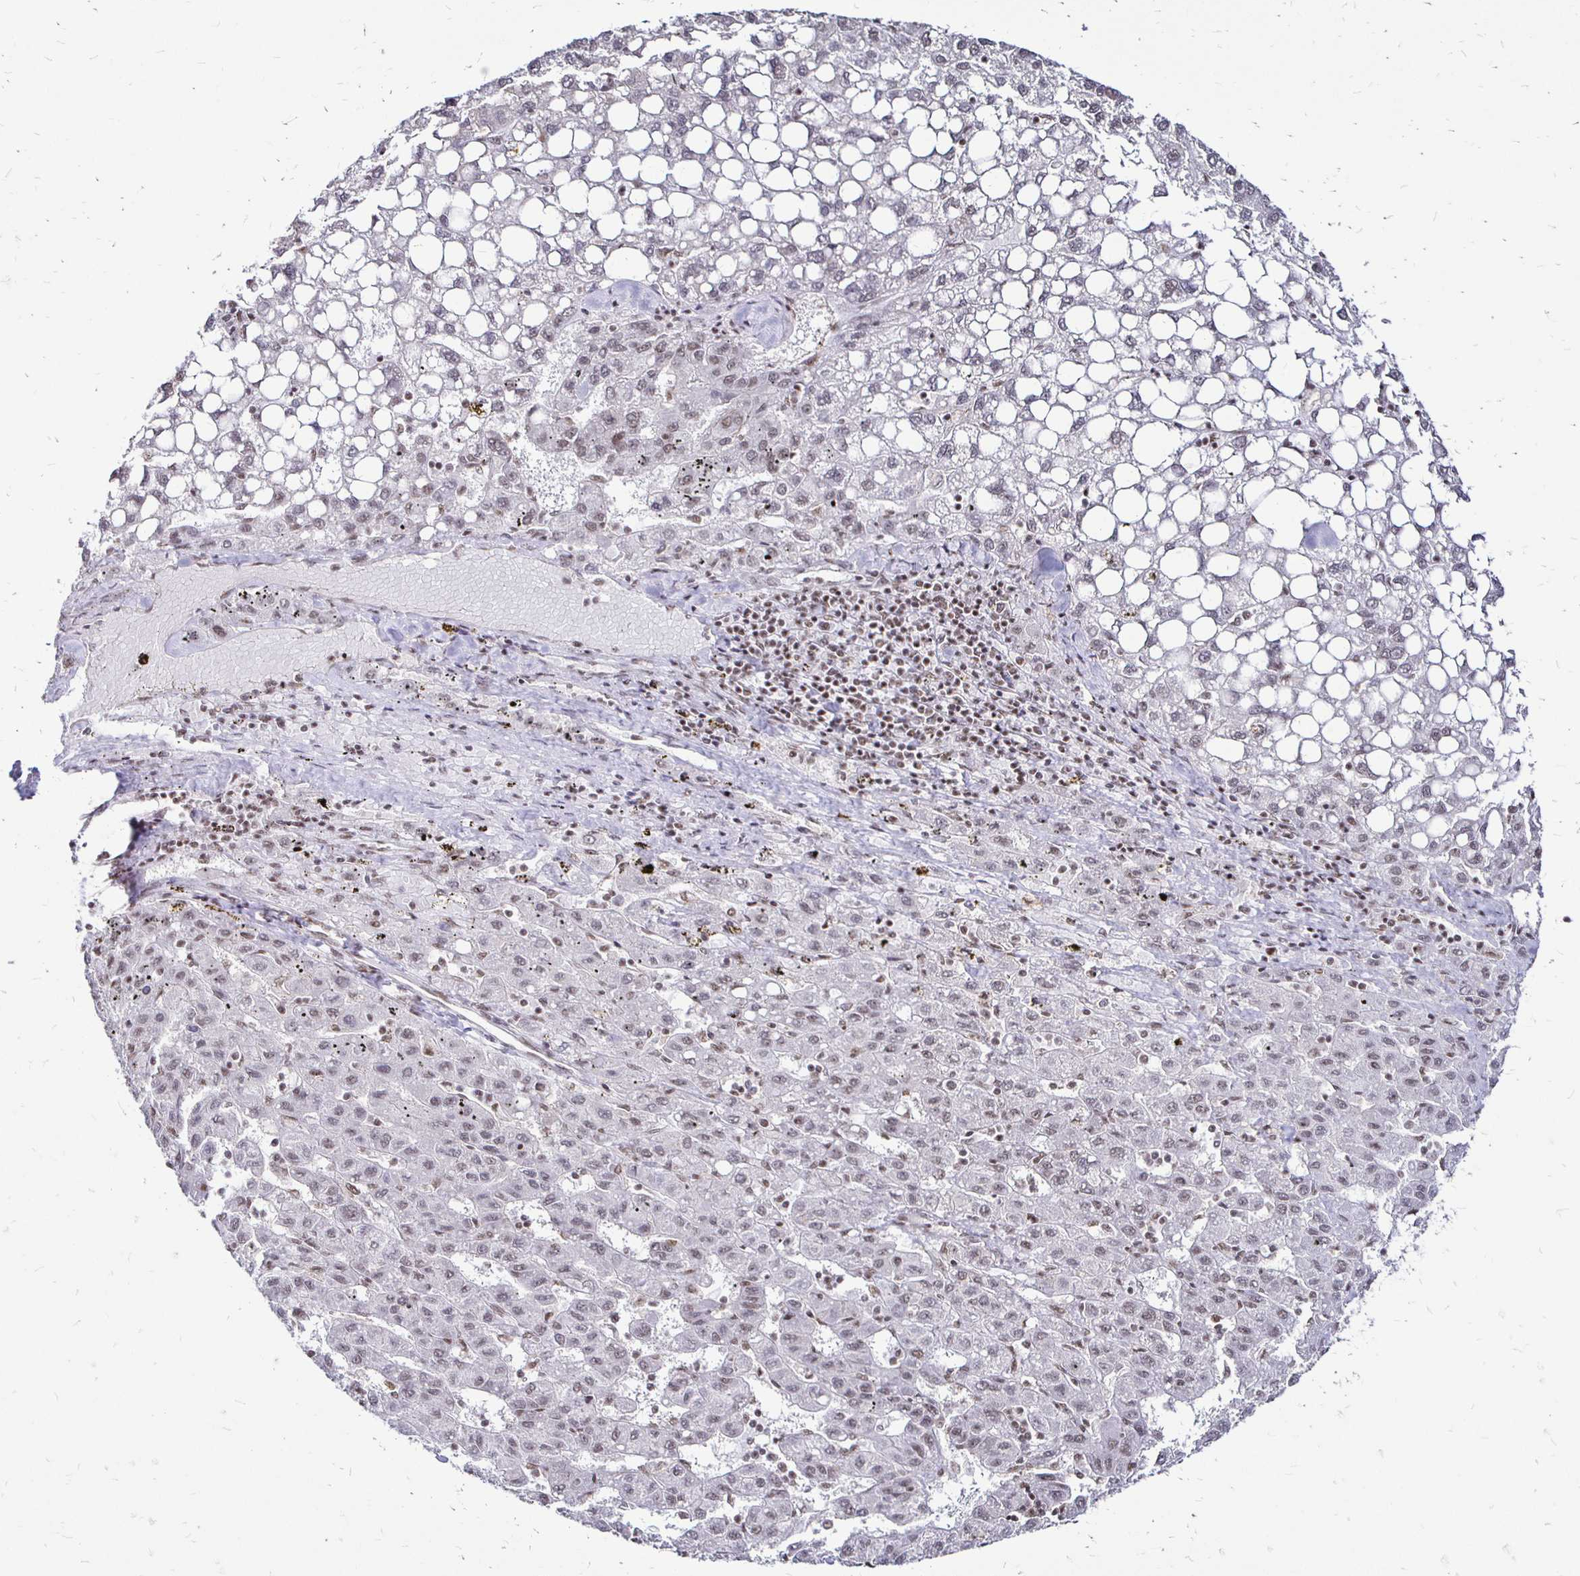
{"staining": {"intensity": "weak", "quantity": "25%-75%", "location": "nuclear"}, "tissue": "liver cancer", "cell_type": "Tumor cells", "image_type": "cancer", "snomed": [{"axis": "morphology", "description": "Carcinoma, Hepatocellular, NOS"}, {"axis": "topography", "description": "Liver"}], "caption": "Liver hepatocellular carcinoma stained with a protein marker exhibits weak staining in tumor cells.", "gene": "SIN3A", "patient": {"sex": "female", "age": 82}}